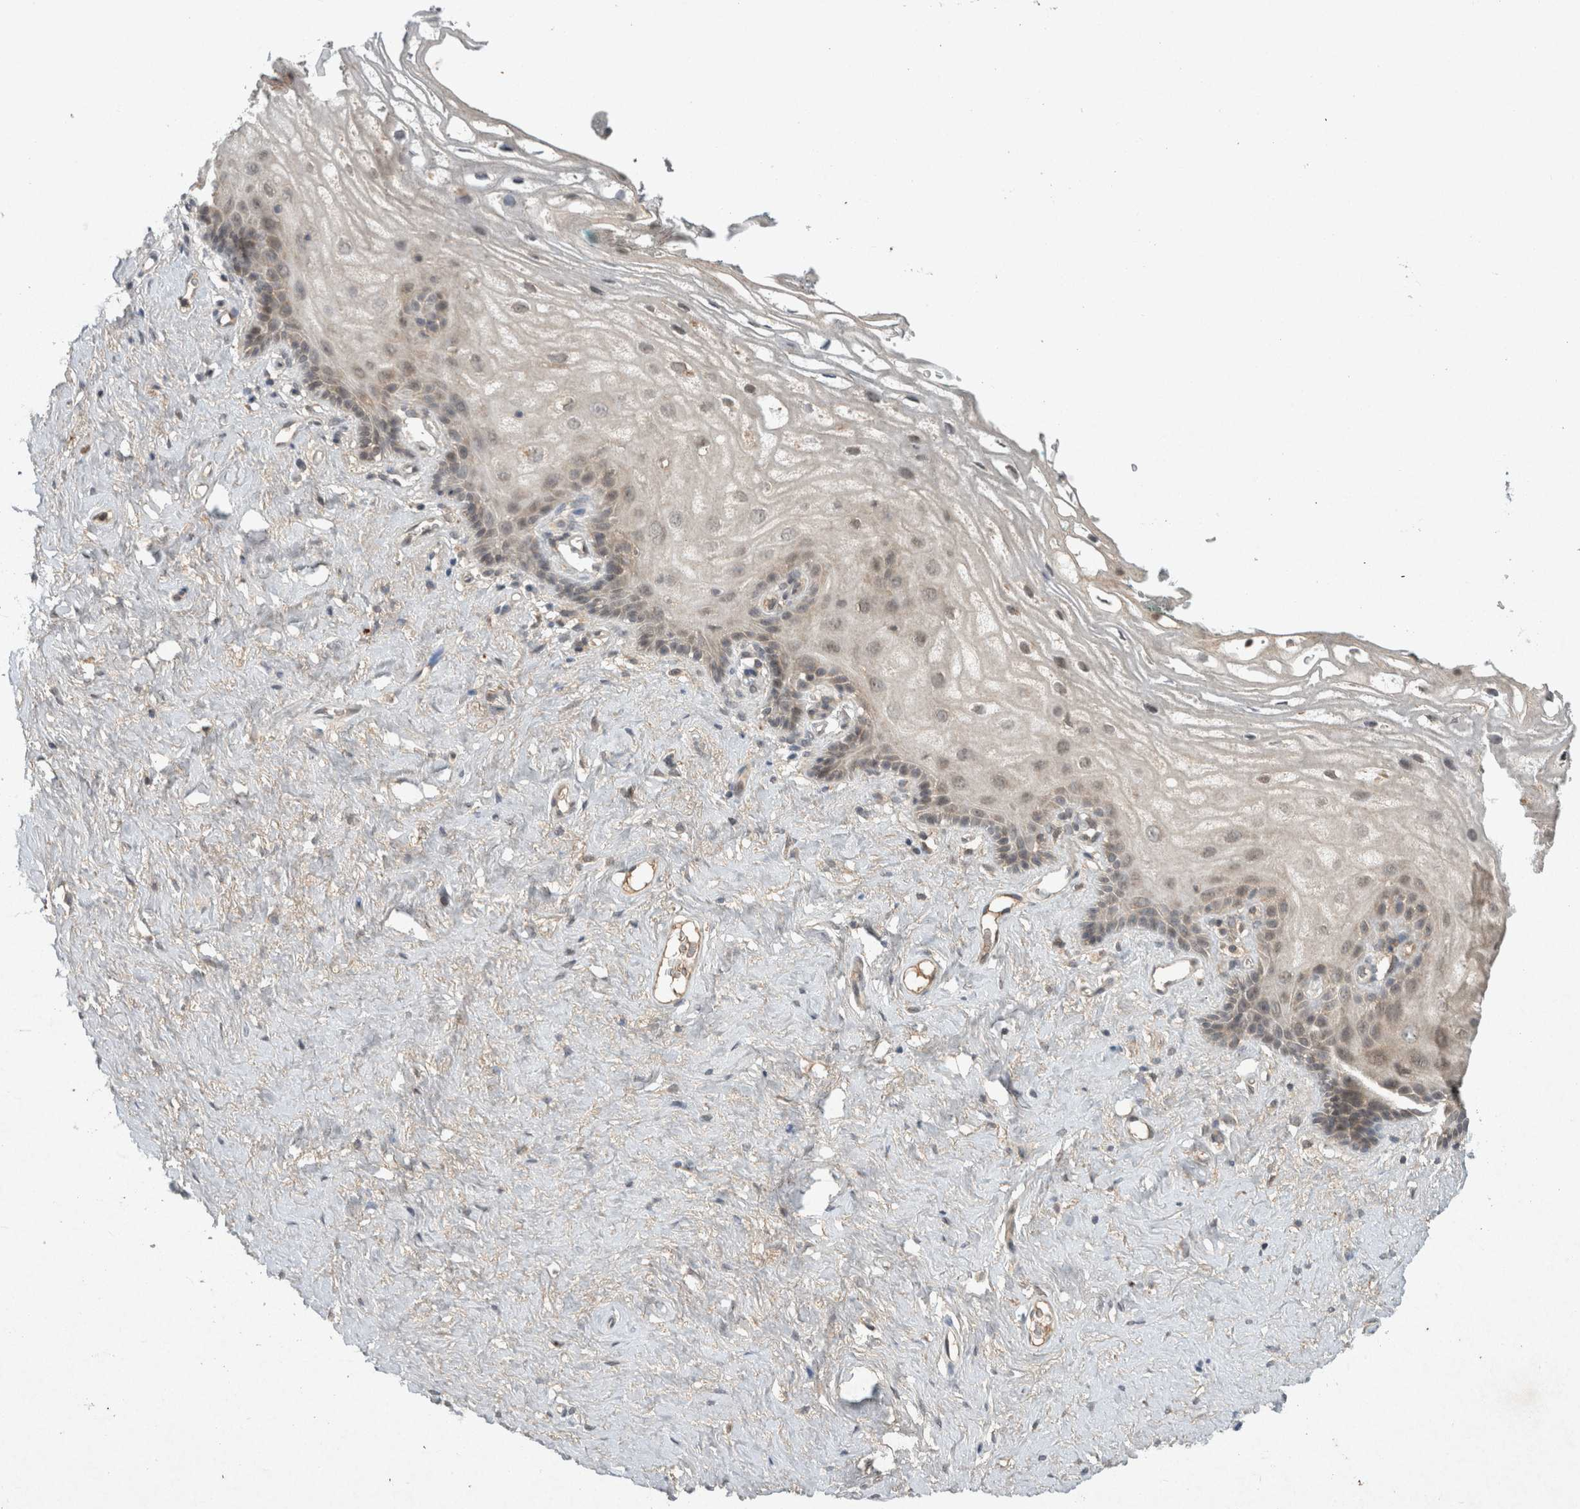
{"staining": {"intensity": "weak", "quantity": "<25%", "location": "cytoplasmic/membranous,nuclear"}, "tissue": "vagina", "cell_type": "Squamous epithelial cells", "image_type": "normal", "snomed": [{"axis": "morphology", "description": "Normal tissue, NOS"}, {"axis": "morphology", "description": "Adenocarcinoma, NOS"}, {"axis": "topography", "description": "Rectum"}, {"axis": "topography", "description": "Vagina"}], "caption": "This is a image of immunohistochemistry (IHC) staining of normal vagina, which shows no positivity in squamous epithelial cells. (Immunohistochemistry (ihc), brightfield microscopy, high magnification).", "gene": "LOXL2", "patient": {"sex": "female", "age": 71}}